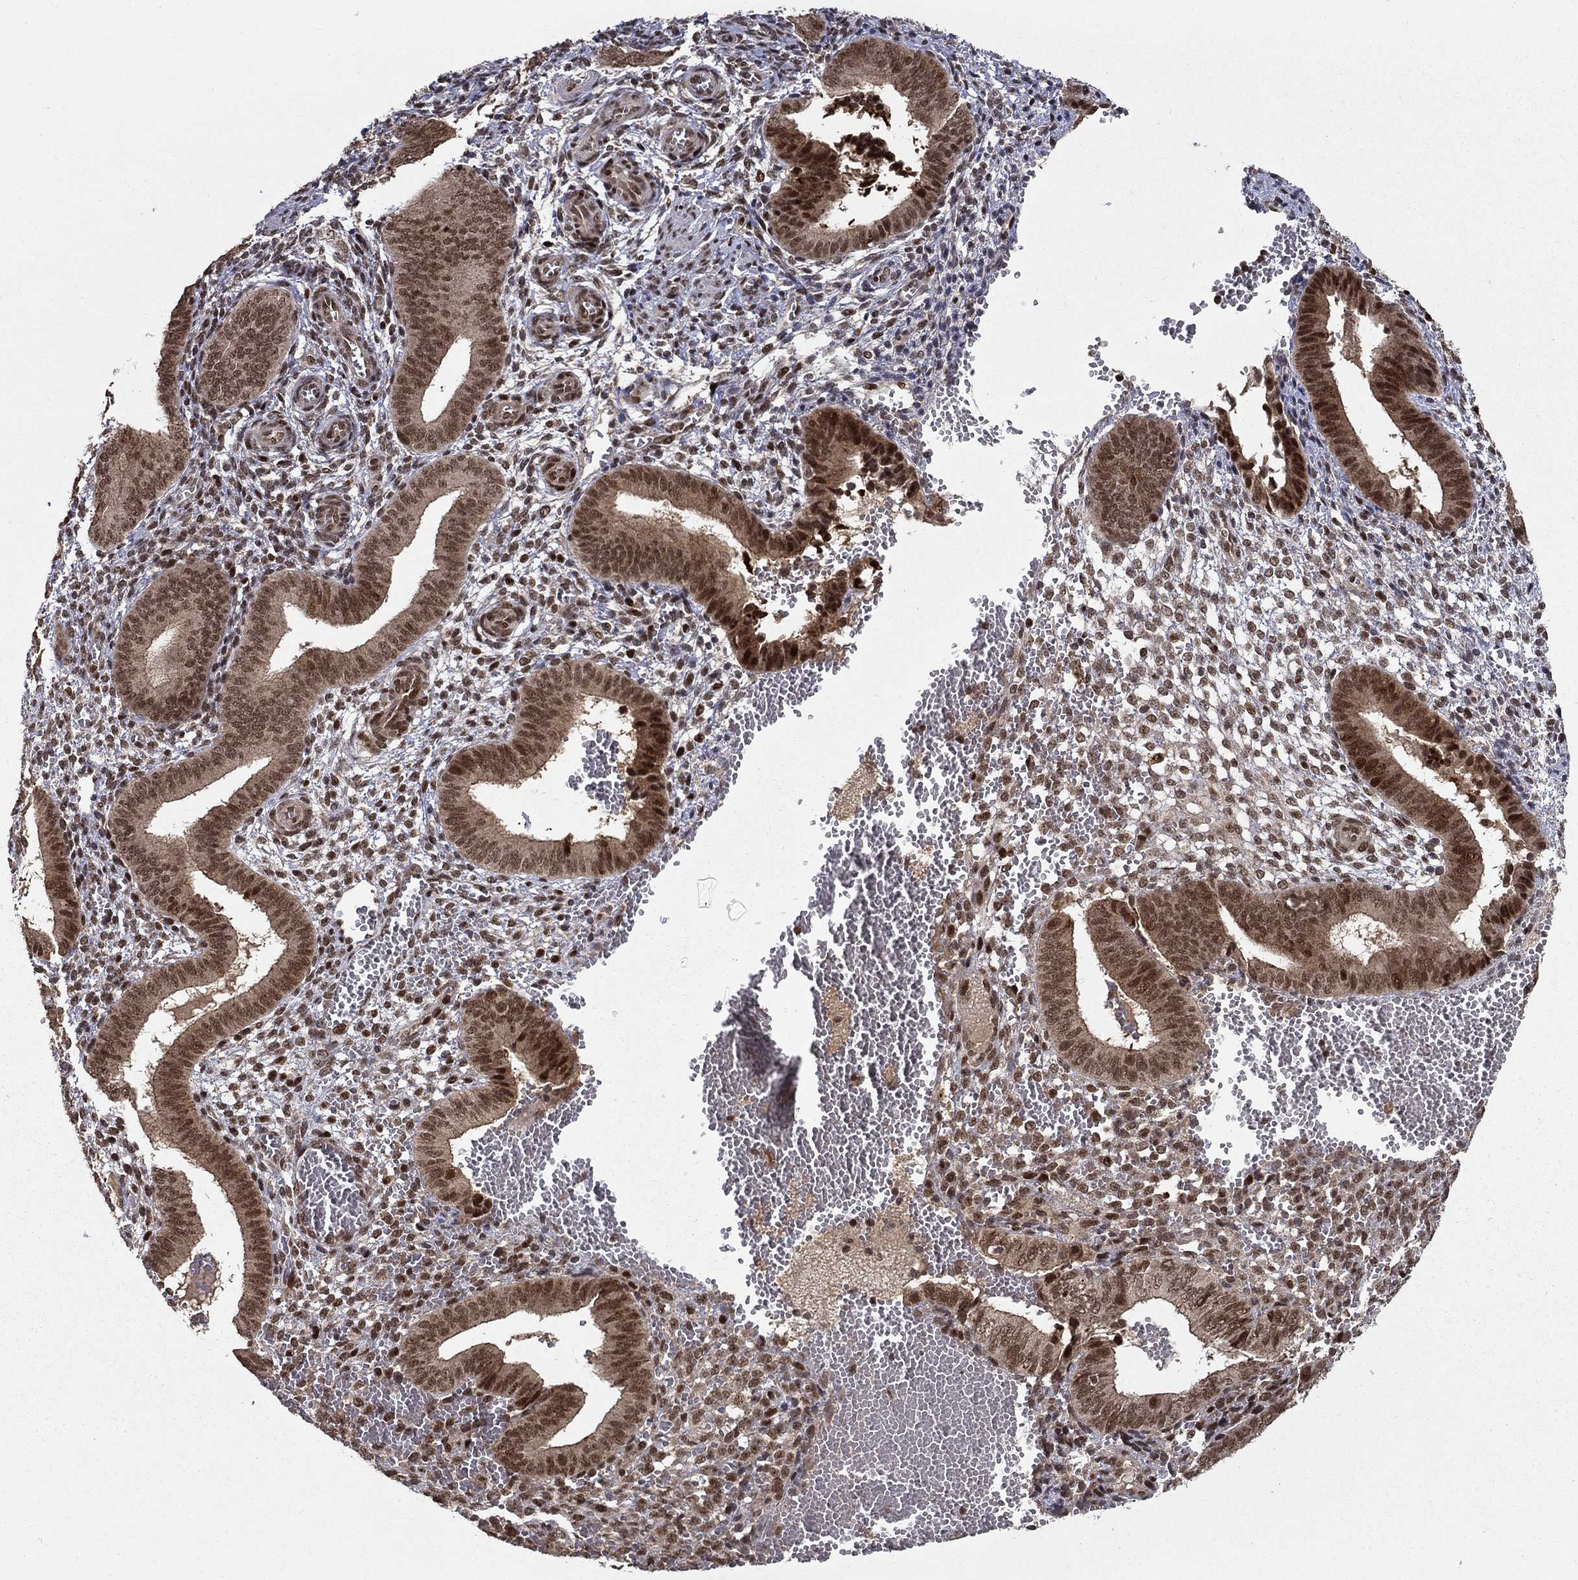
{"staining": {"intensity": "moderate", "quantity": "25%-75%", "location": "nuclear"}, "tissue": "endometrium", "cell_type": "Cells in endometrial stroma", "image_type": "normal", "snomed": [{"axis": "morphology", "description": "Normal tissue, NOS"}, {"axis": "topography", "description": "Endometrium"}], "caption": "Approximately 25%-75% of cells in endometrial stroma in normal endometrium exhibit moderate nuclear protein positivity as visualized by brown immunohistochemical staining.", "gene": "CDCA7L", "patient": {"sex": "female", "age": 42}}